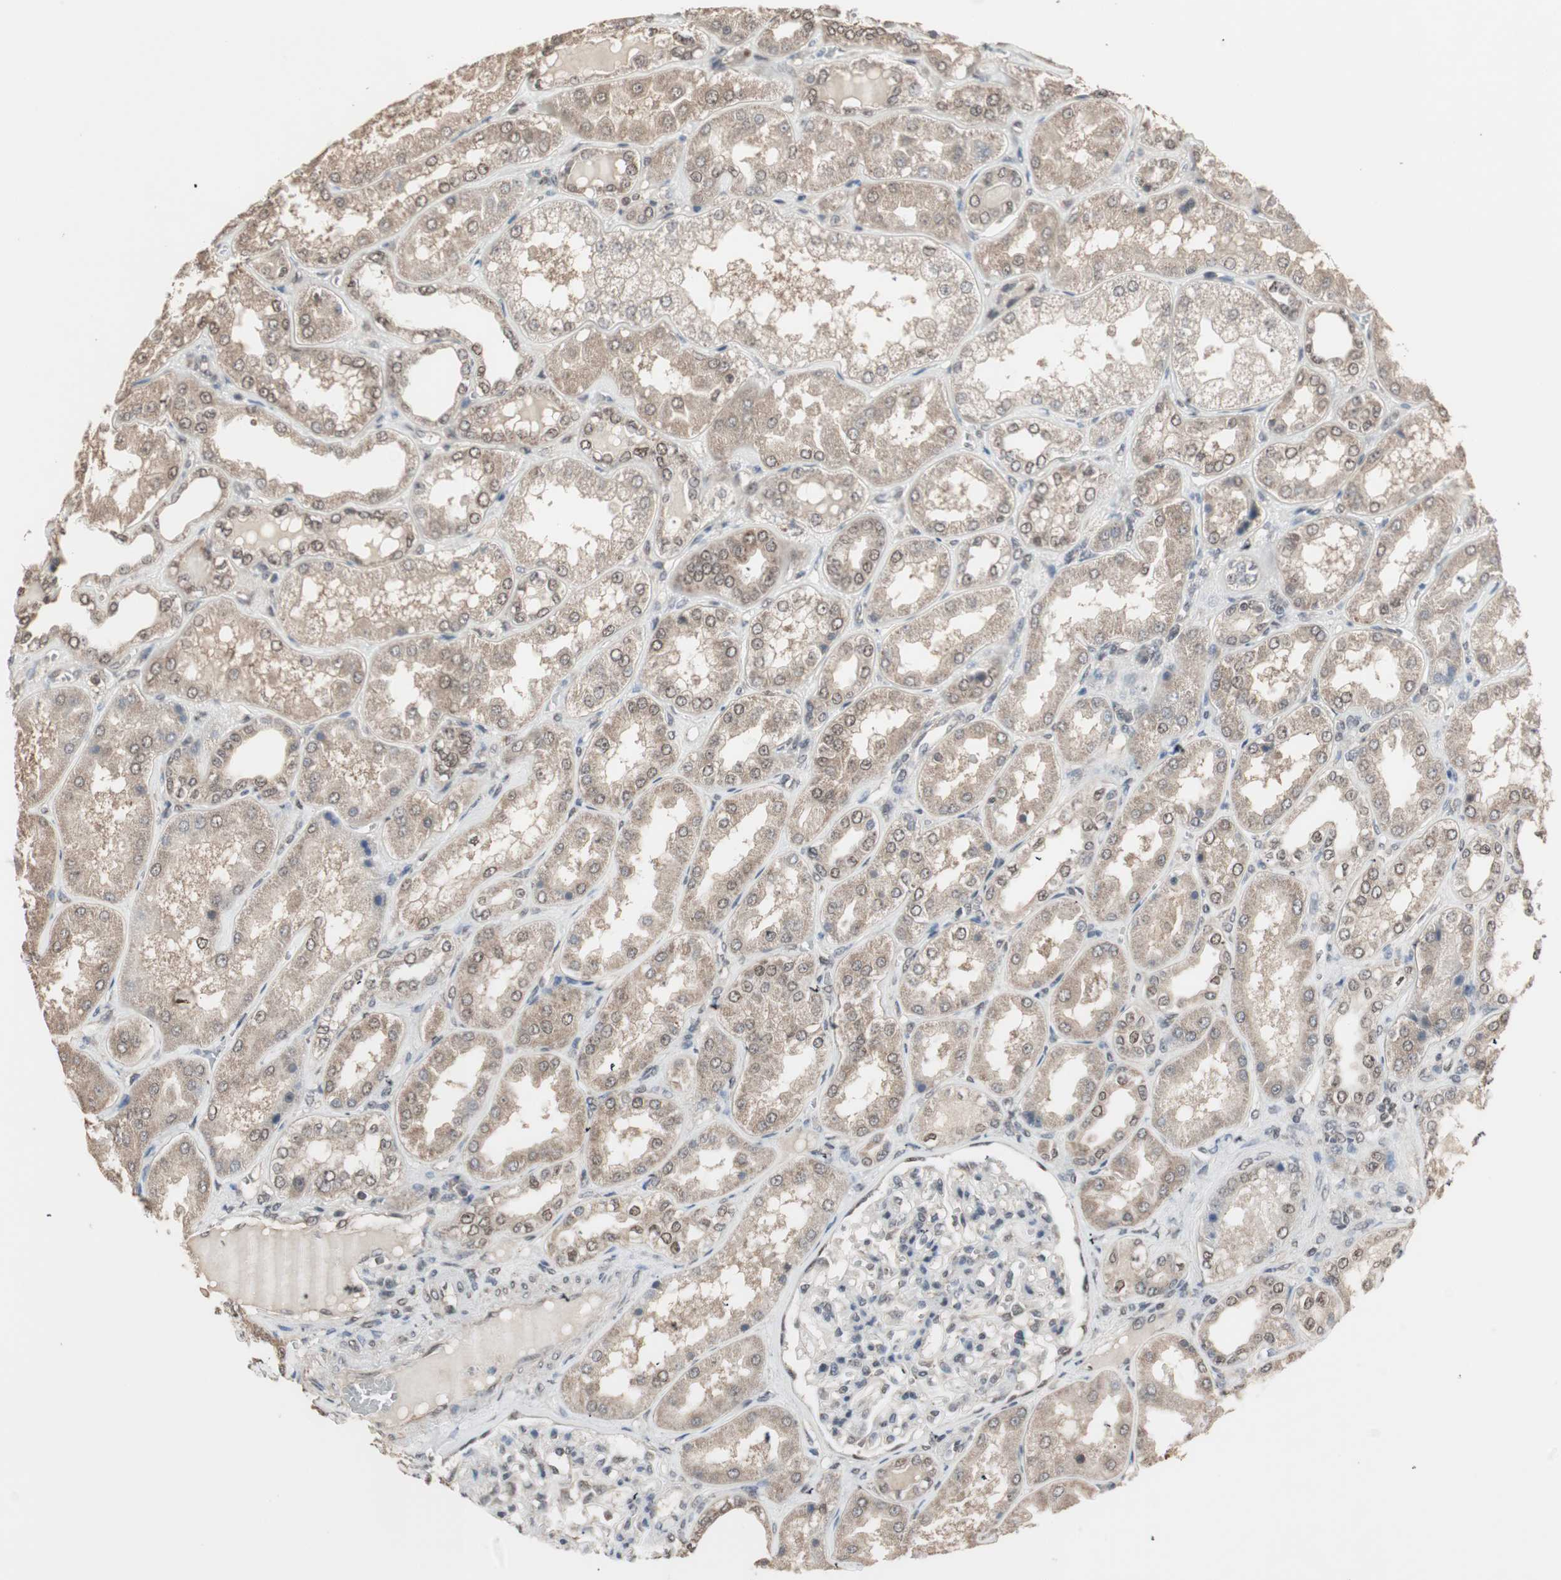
{"staining": {"intensity": "weak", "quantity": "25%-75%", "location": "nuclear"}, "tissue": "kidney", "cell_type": "Cells in glomeruli", "image_type": "normal", "snomed": [{"axis": "morphology", "description": "Normal tissue, NOS"}, {"axis": "topography", "description": "Kidney"}], "caption": "A low amount of weak nuclear expression is seen in approximately 25%-75% of cells in glomeruli in unremarkable kidney.", "gene": "ZHX2", "patient": {"sex": "female", "age": 56}}